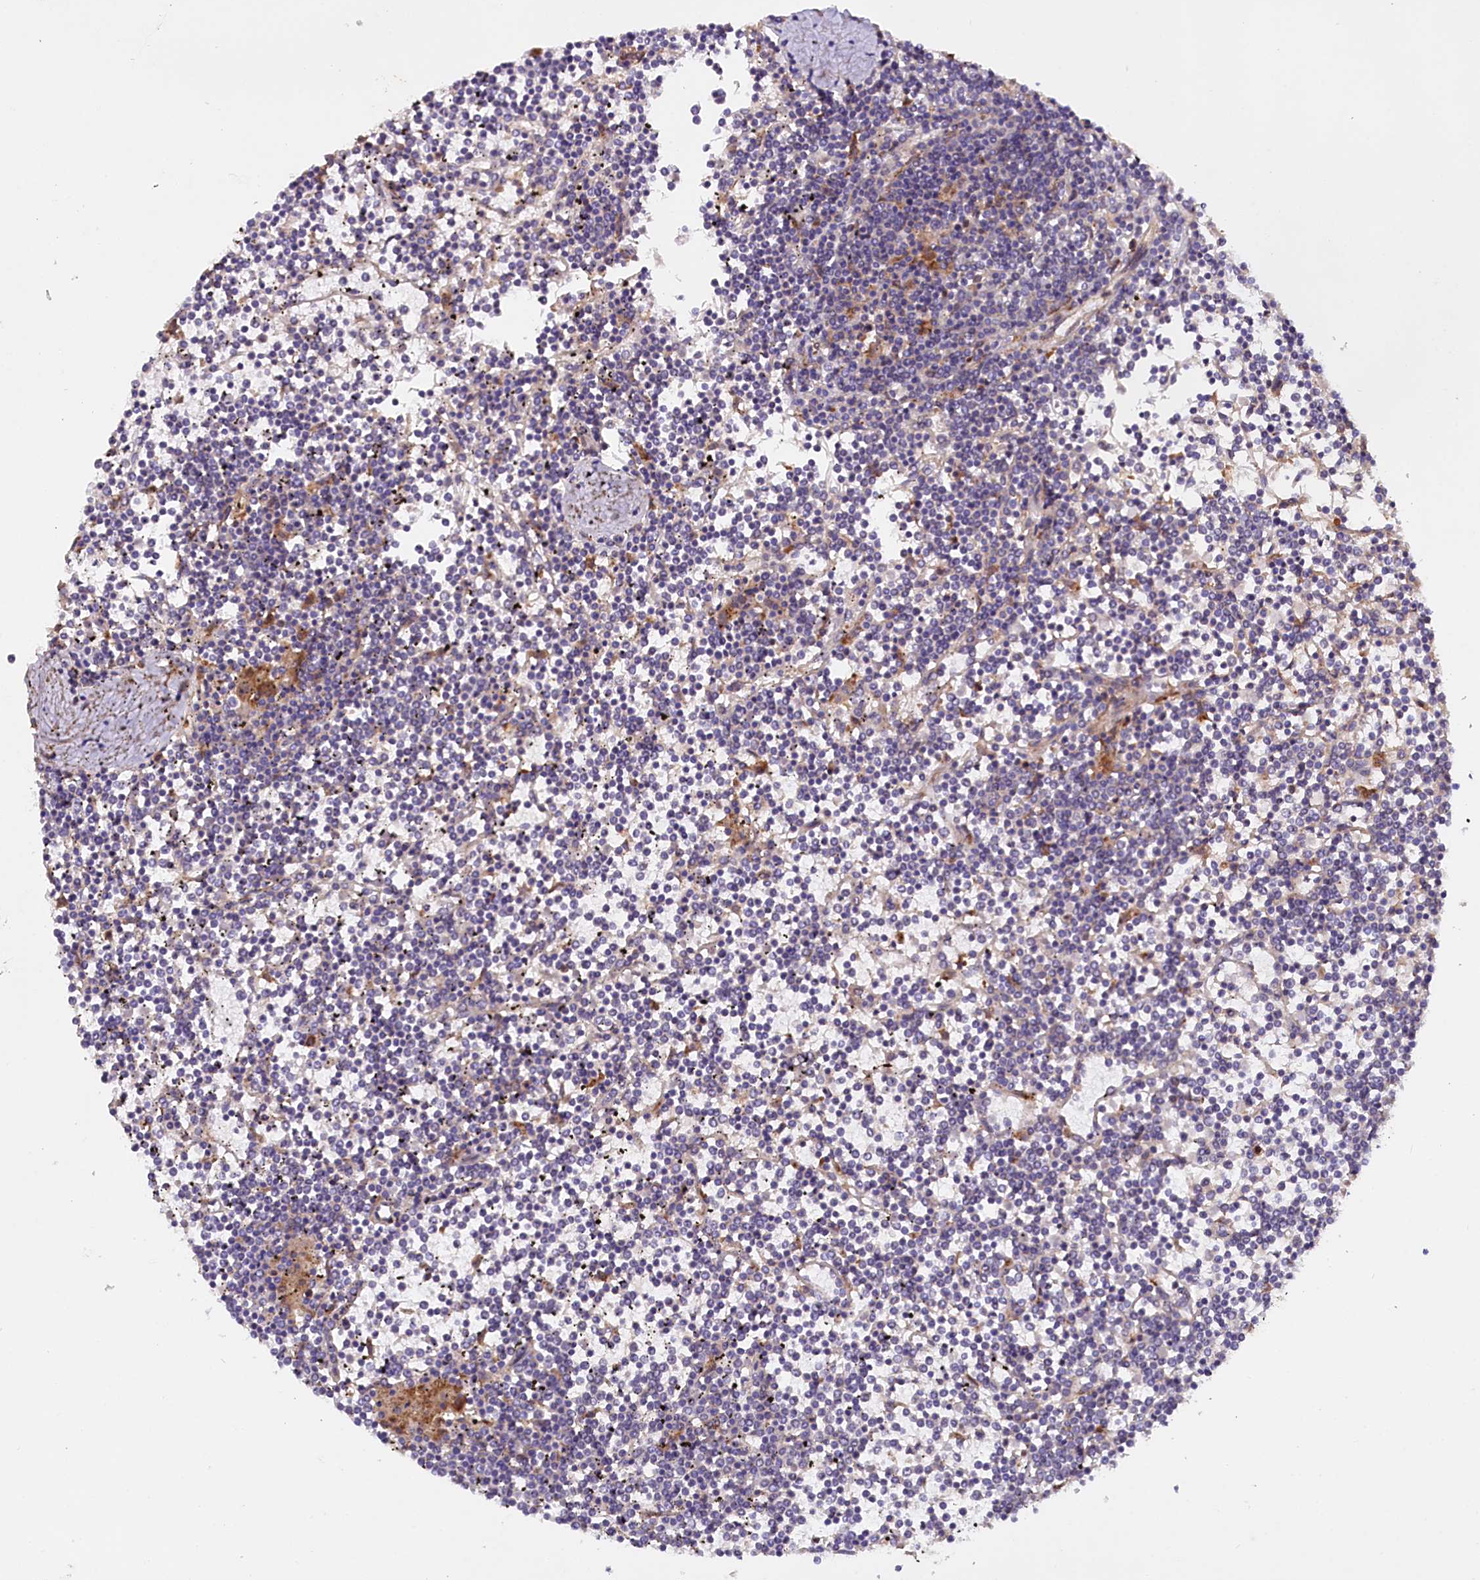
{"staining": {"intensity": "negative", "quantity": "none", "location": "none"}, "tissue": "lymphoma", "cell_type": "Tumor cells", "image_type": "cancer", "snomed": [{"axis": "morphology", "description": "Malignant lymphoma, non-Hodgkin's type, Low grade"}, {"axis": "topography", "description": "Spleen"}], "caption": "IHC histopathology image of neoplastic tissue: low-grade malignant lymphoma, non-Hodgkin's type stained with DAB (3,3'-diaminobenzidine) displays no significant protein staining in tumor cells.", "gene": "ETFBKMT", "patient": {"sex": "female", "age": 19}}